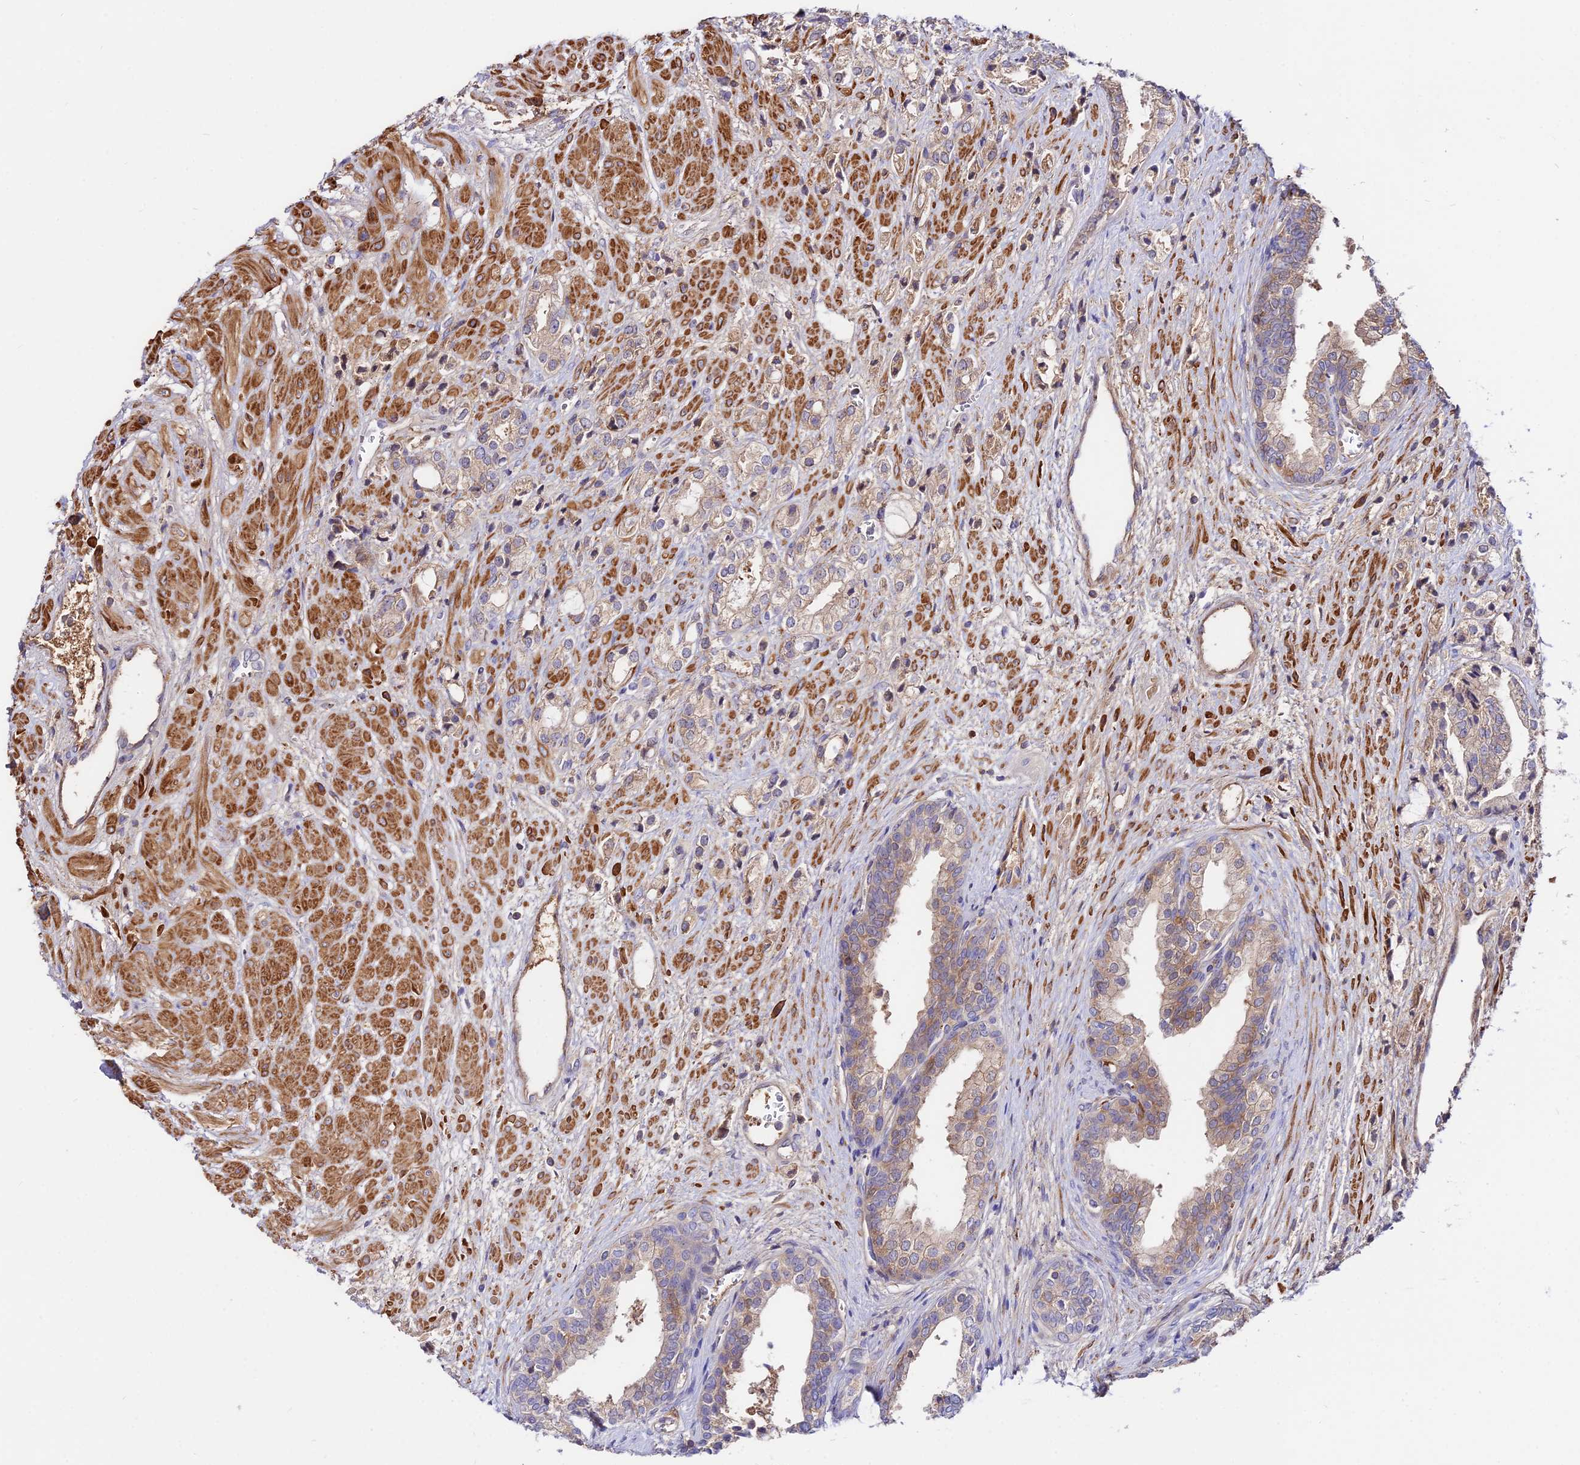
{"staining": {"intensity": "weak", "quantity": "25%-75%", "location": "cytoplasmic/membranous"}, "tissue": "prostate cancer", "cell_type": "Tumor cells", "image_type": "cancer", "snomed": [{"axis": "morphology", "description": "Adenocarcinoma, High grade"}, {"axis": "topography", "description": "Prostate"}], "caption": "This is an image of IHC staining of prostate cancer, which shows weak expression in the cytoplasmic/membranous of tumor cells.", "gene": "PYM1", "patient": {"sex": "male", "age": 50}}